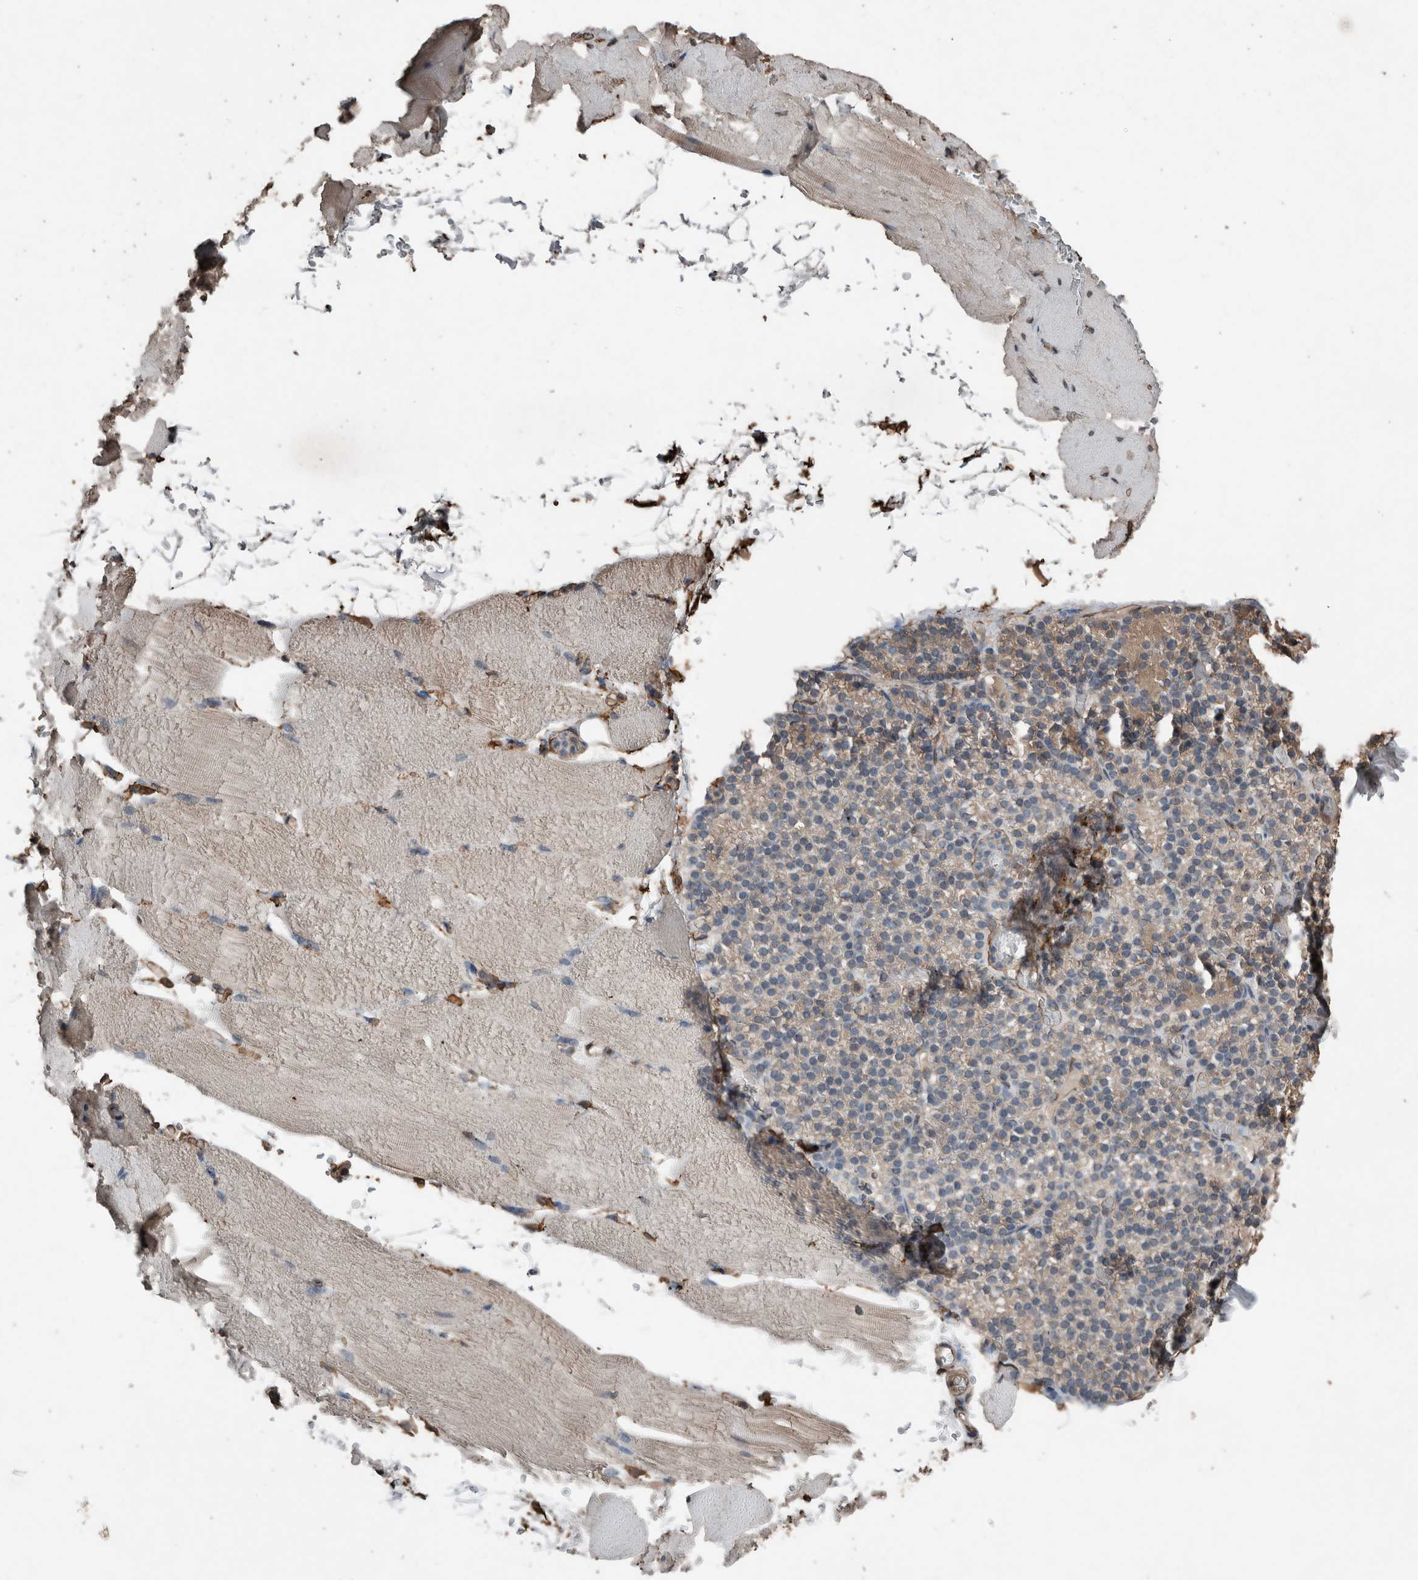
{"staining": {"intensity": "negative", "quantity": "none", "location": "none"}, "tissue": "skeletal muscle", "cell_type": "Myocytes", "image_type": "normal", "snomed": [{"axis": "morphology", "description": "Normal tissue, NOS"}, {"axis": "topography", "description": "Skeletal muscle"}, {"axis": "topography", "description": "Parathyroid gland"}], "caption": "Protein analysis of benign skeletal muscle displays no significant positivity in myocytes.", "gene": "S100A10", "patient": {"sex": "female", "age": 37}}